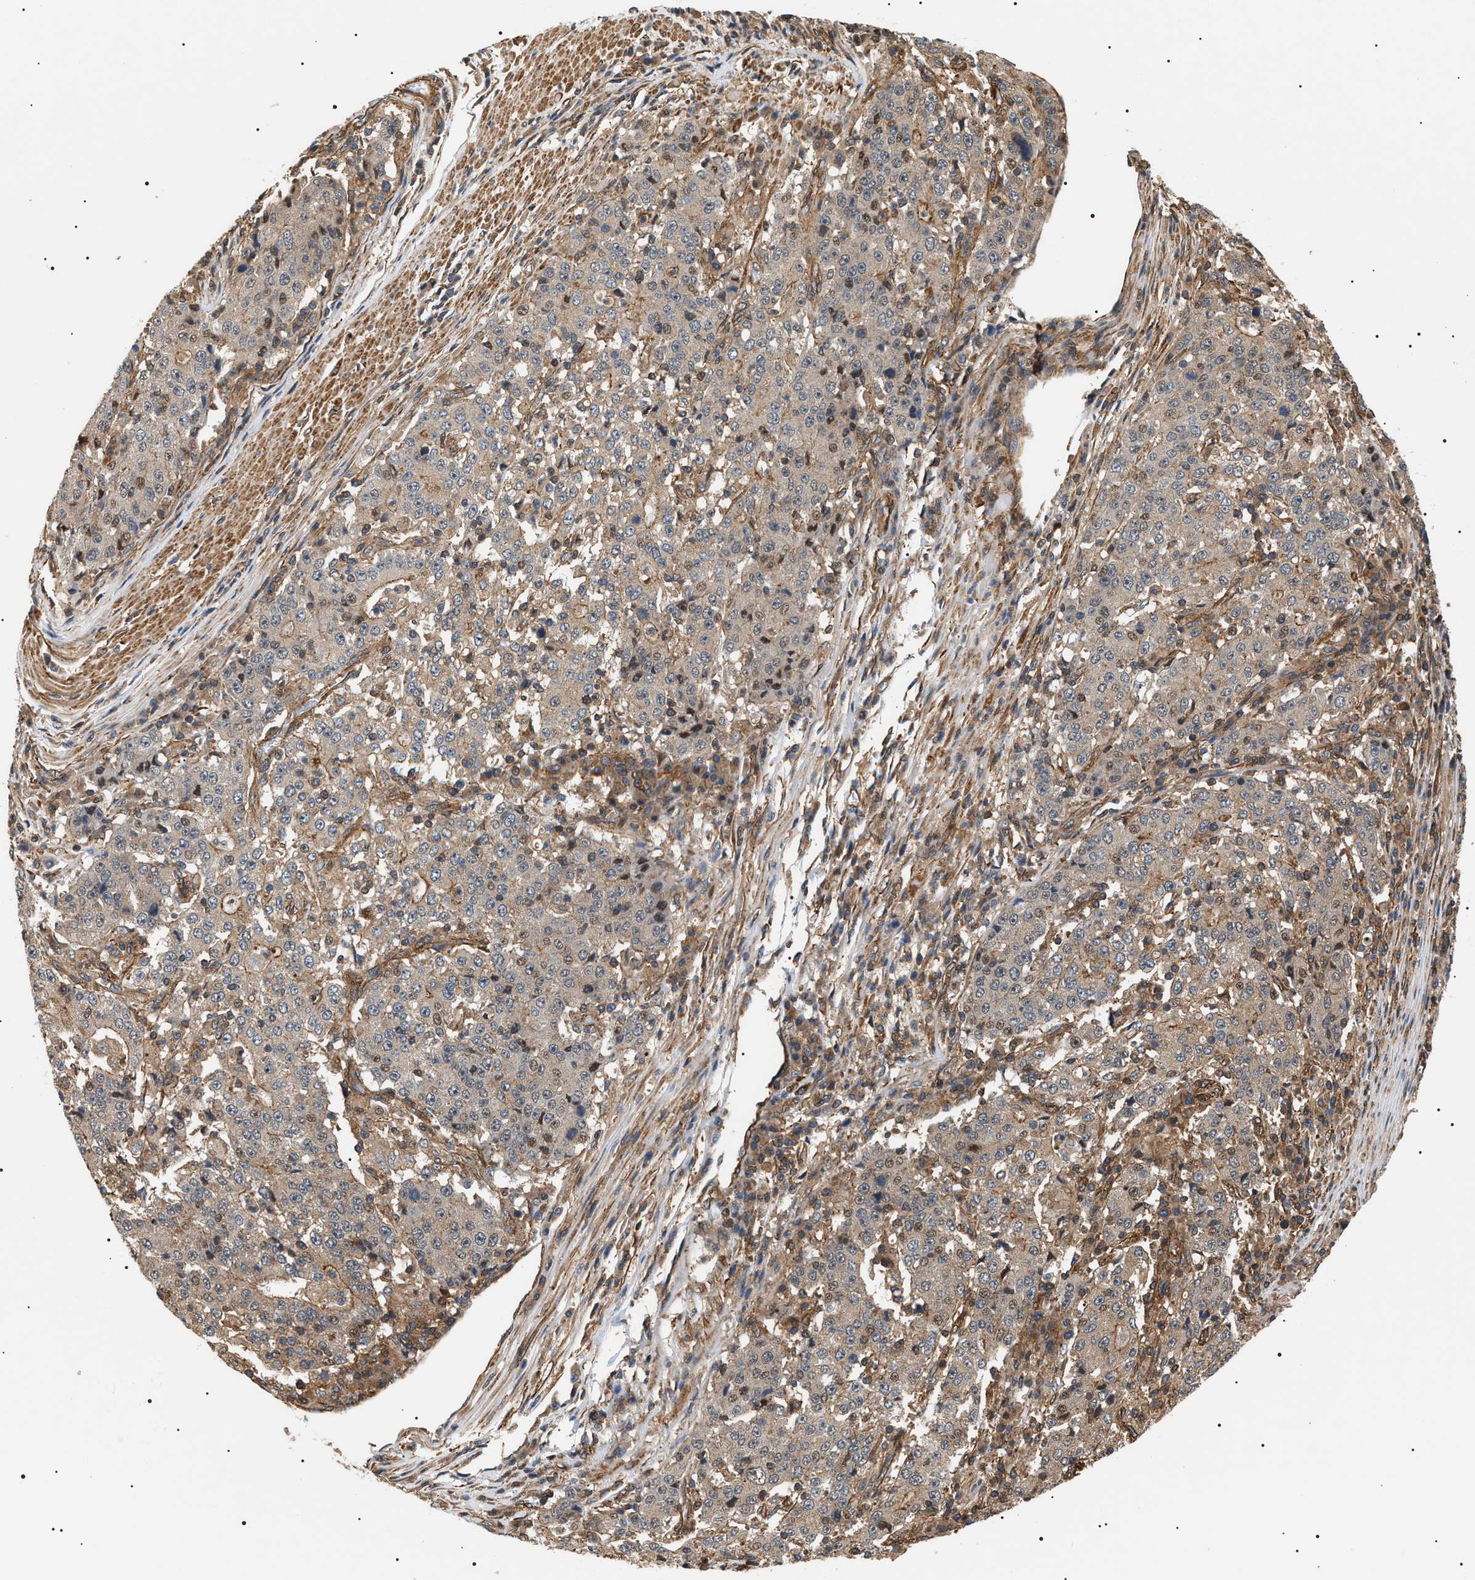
{"staining": {"intensity": "weak", "quantity": "<25%", "location": "cytoplasmic/membranous"}, "tissue": "stomach cancer", "cell_type": "Tumor cells", "image_type": "cancer", "snomed": [{"axis": "morphology", "description": "Adenocarcinoma, NOS"}, {"axis": "topography", "description": "Stomach"}], "caption": "Tumor cells are negative for brown protein staining in stomach cancer (adenocarcinoma).", "gene": "SH3GLB2", "patient": {"sex": "male", "age": 59}}